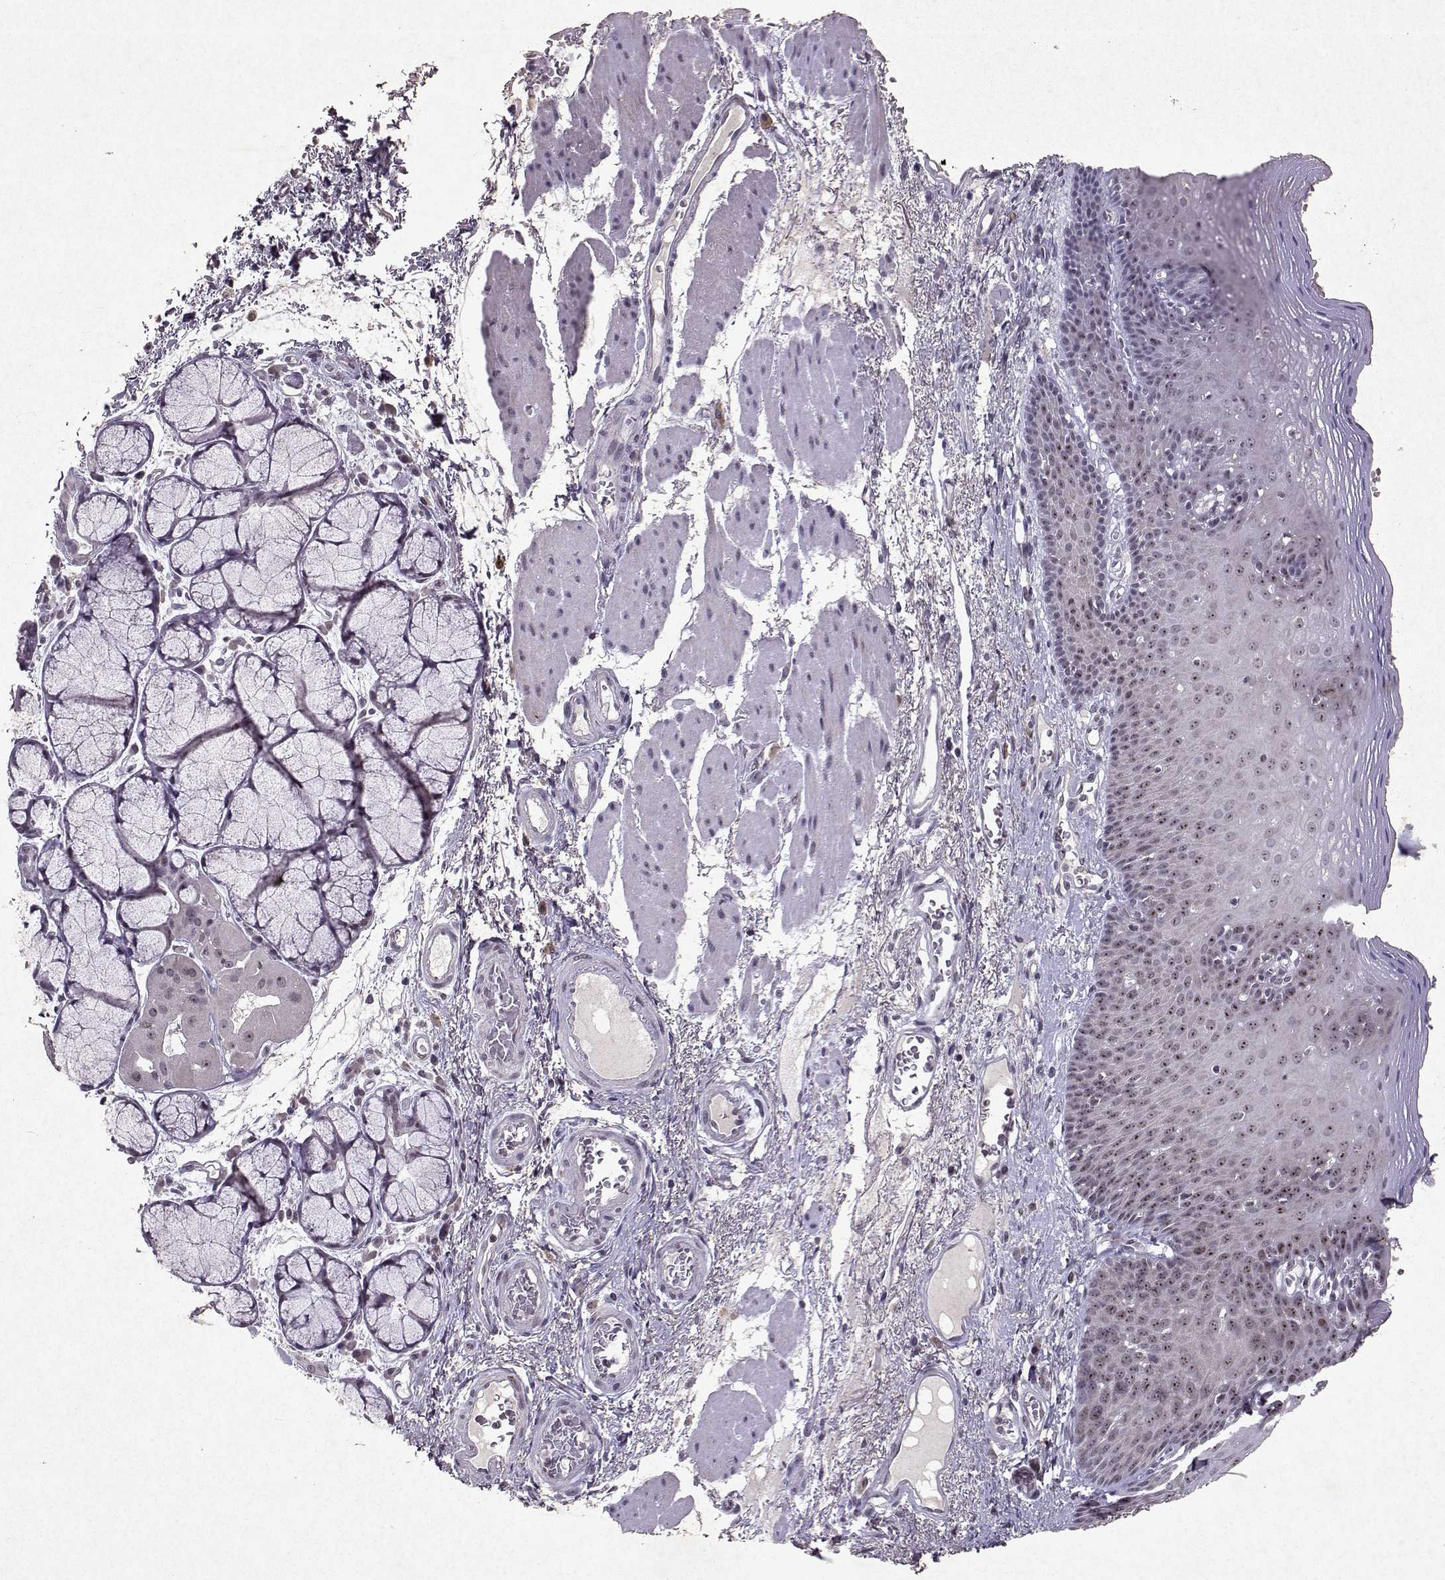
{"staining": {"intensity": "moderate", "quantity": "<25%", "location": "nuclear"}, "tissue": "esophagus", "cell_type": "Squamous epithelial cells", "image_type": "normal", "snomed": [{"axis": "morphology", "description": "Normal tissue, NOS"}, {"axis": "topography", "description": "Esophagus"}], "caption": "Esophagus stained with a brown dye exhibits moderate nuclear positive staining in approximately <25% of squamous epithelial cells.", "gene": "DDX56", "patient": {"sex": "male", "age": 76}}